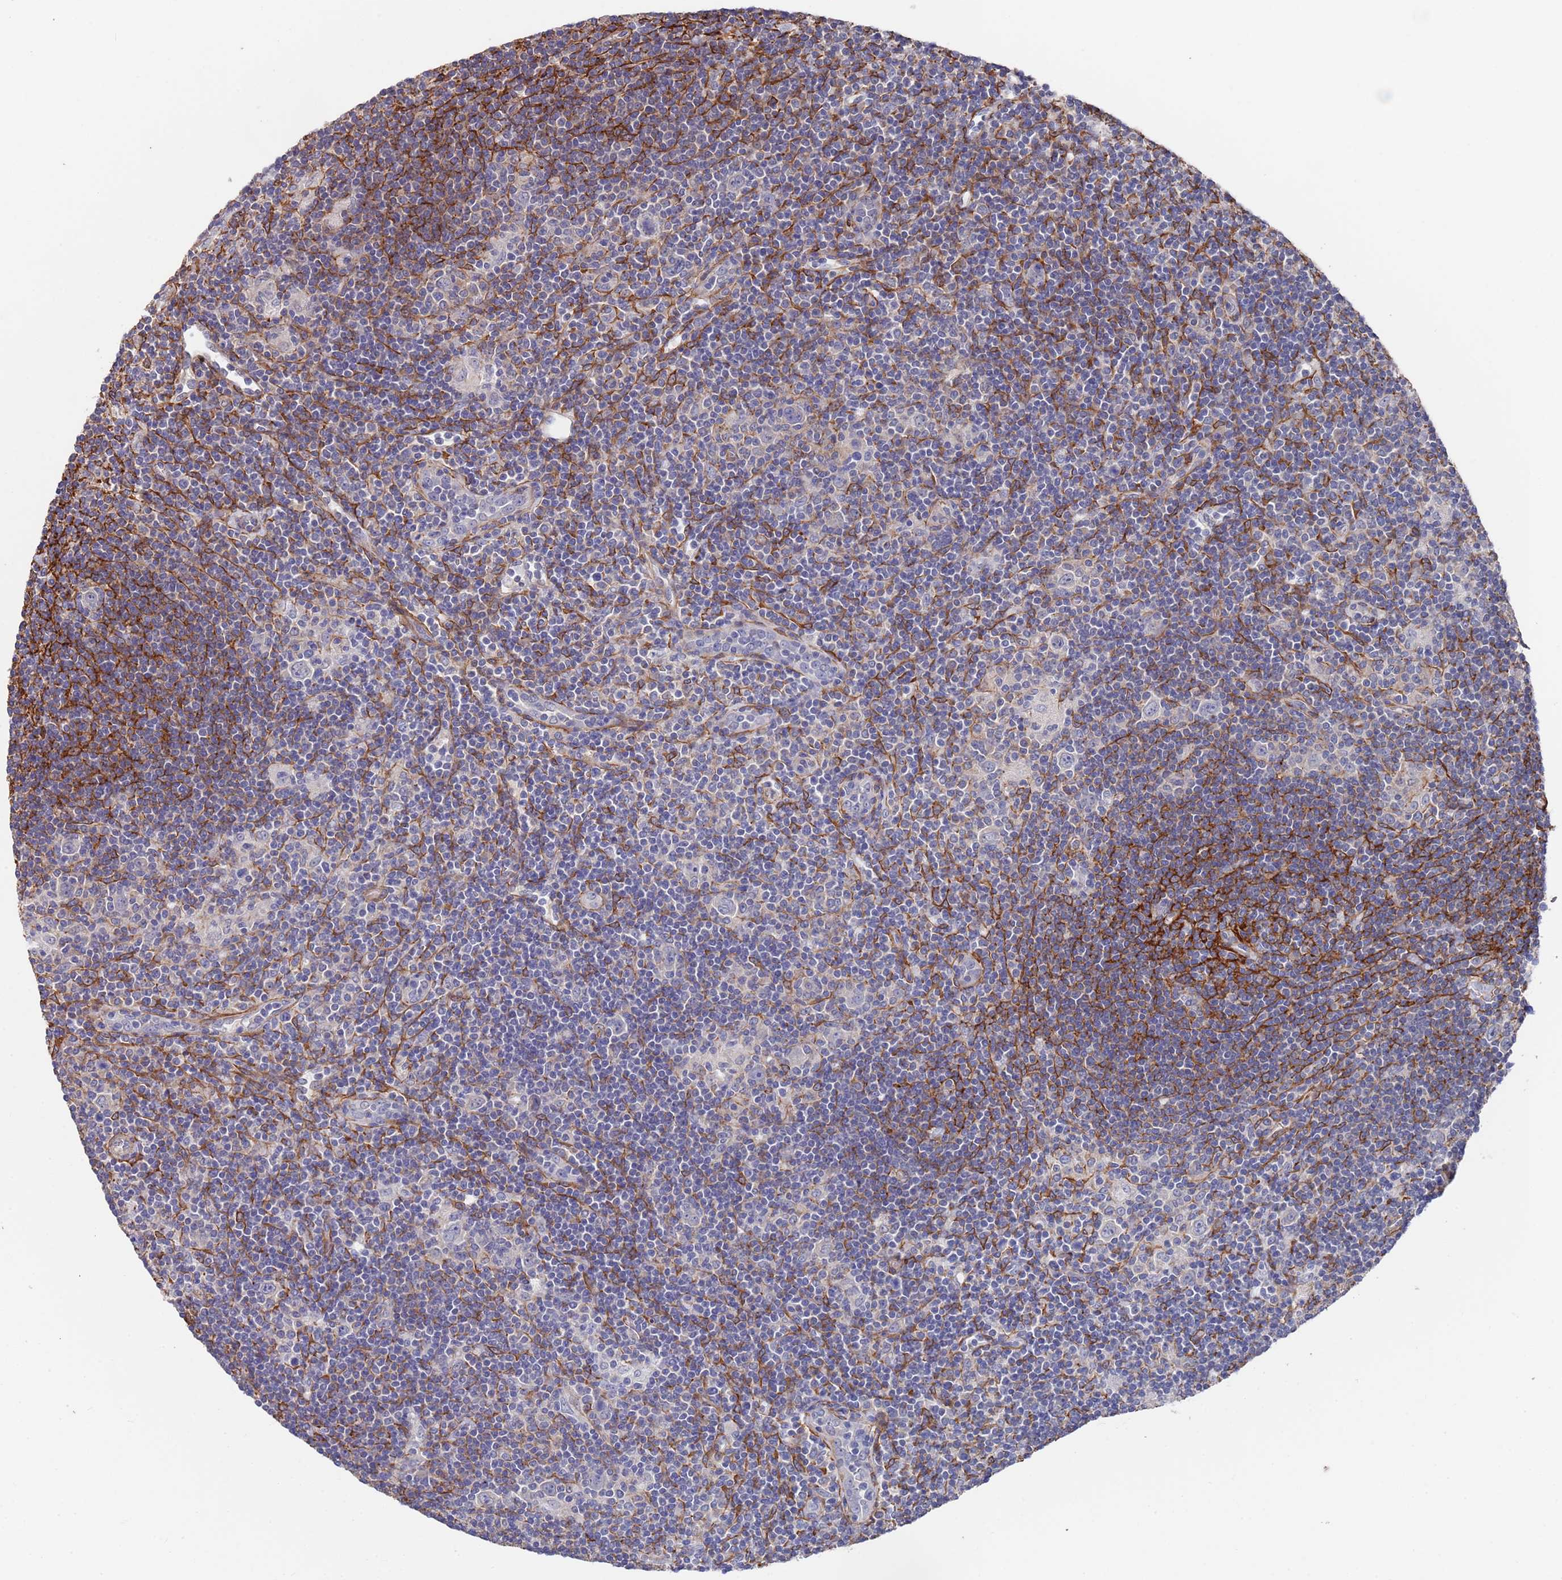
{"staining": {"intensity": "negative", "quantity": "none", "location": "none"}, "tissue": "lymphoma", "cell_type": "Tumor cells", "image_type": "cancer", "snomed": [{"axis": "morphology", "description": "Hodgkin's disease, NOS"}, {"axis": "topography", "description": "Lymph node"}], "caption": "Immunohistochemistry histopathology image of human Hodgkin's disease stained for a protein (brown), which demonstrates no positivity in tumor cells.", "gene": "ANK2", "patient": {"sex": "female", "age": 57}}